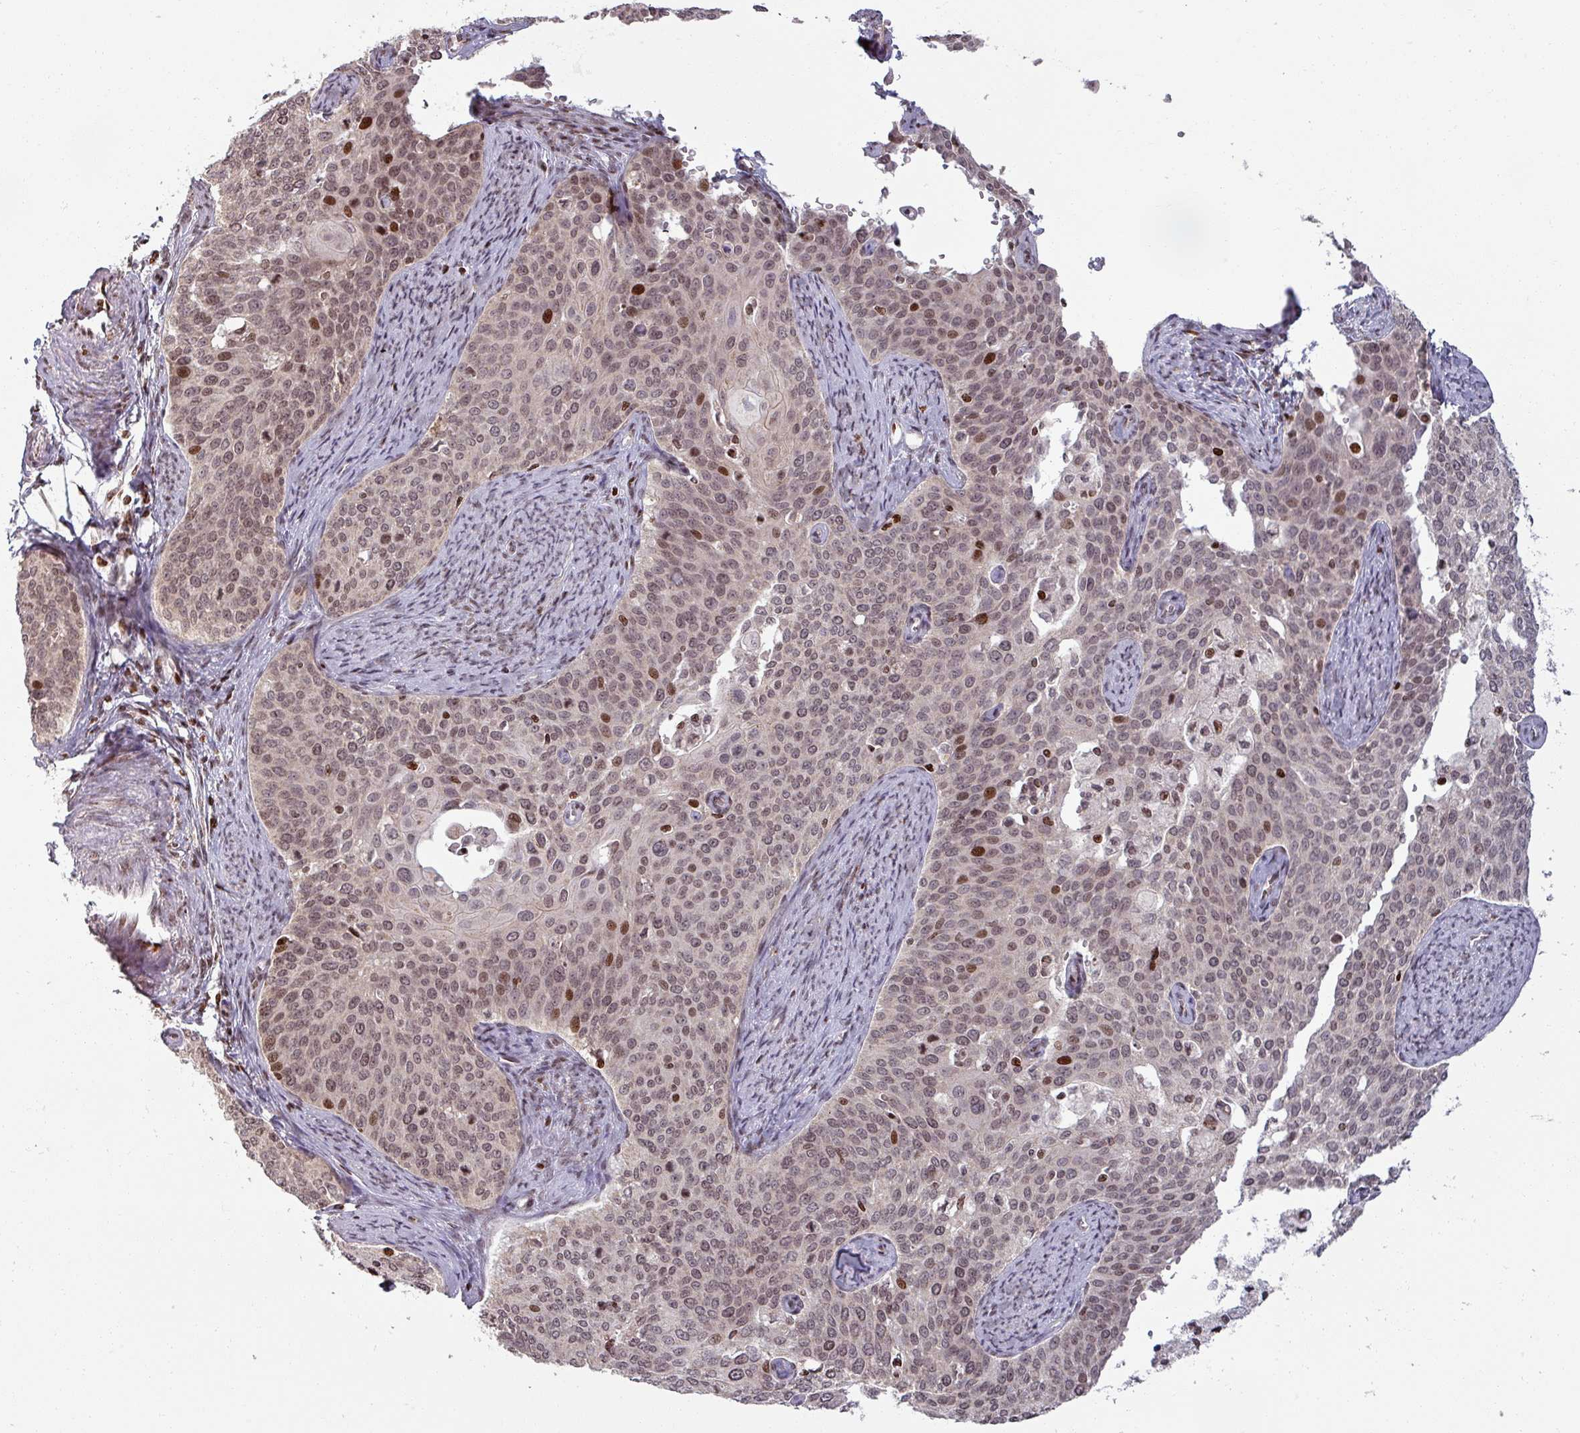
{"staining": {"intensity": "moderate", "quantity": ">75%", "location": "nuclear"}, "tissue": "cervical cancer", "cell_type": "Tumor cells", "image_type": "cancer", "snomed": [{"axis": "morphology", "description": "Squamous cell carcinoma, NOS"}, {"axis": "topography", "description": "Cervix"}], "caption": "Squamous cell carcinoma (cervical) stained with a brown dye displays moderate nuclear positive staining in approximately >75% of tumor cells.", "gene": "NCOR1", "patient": {"sex": "female", "age": 44}}